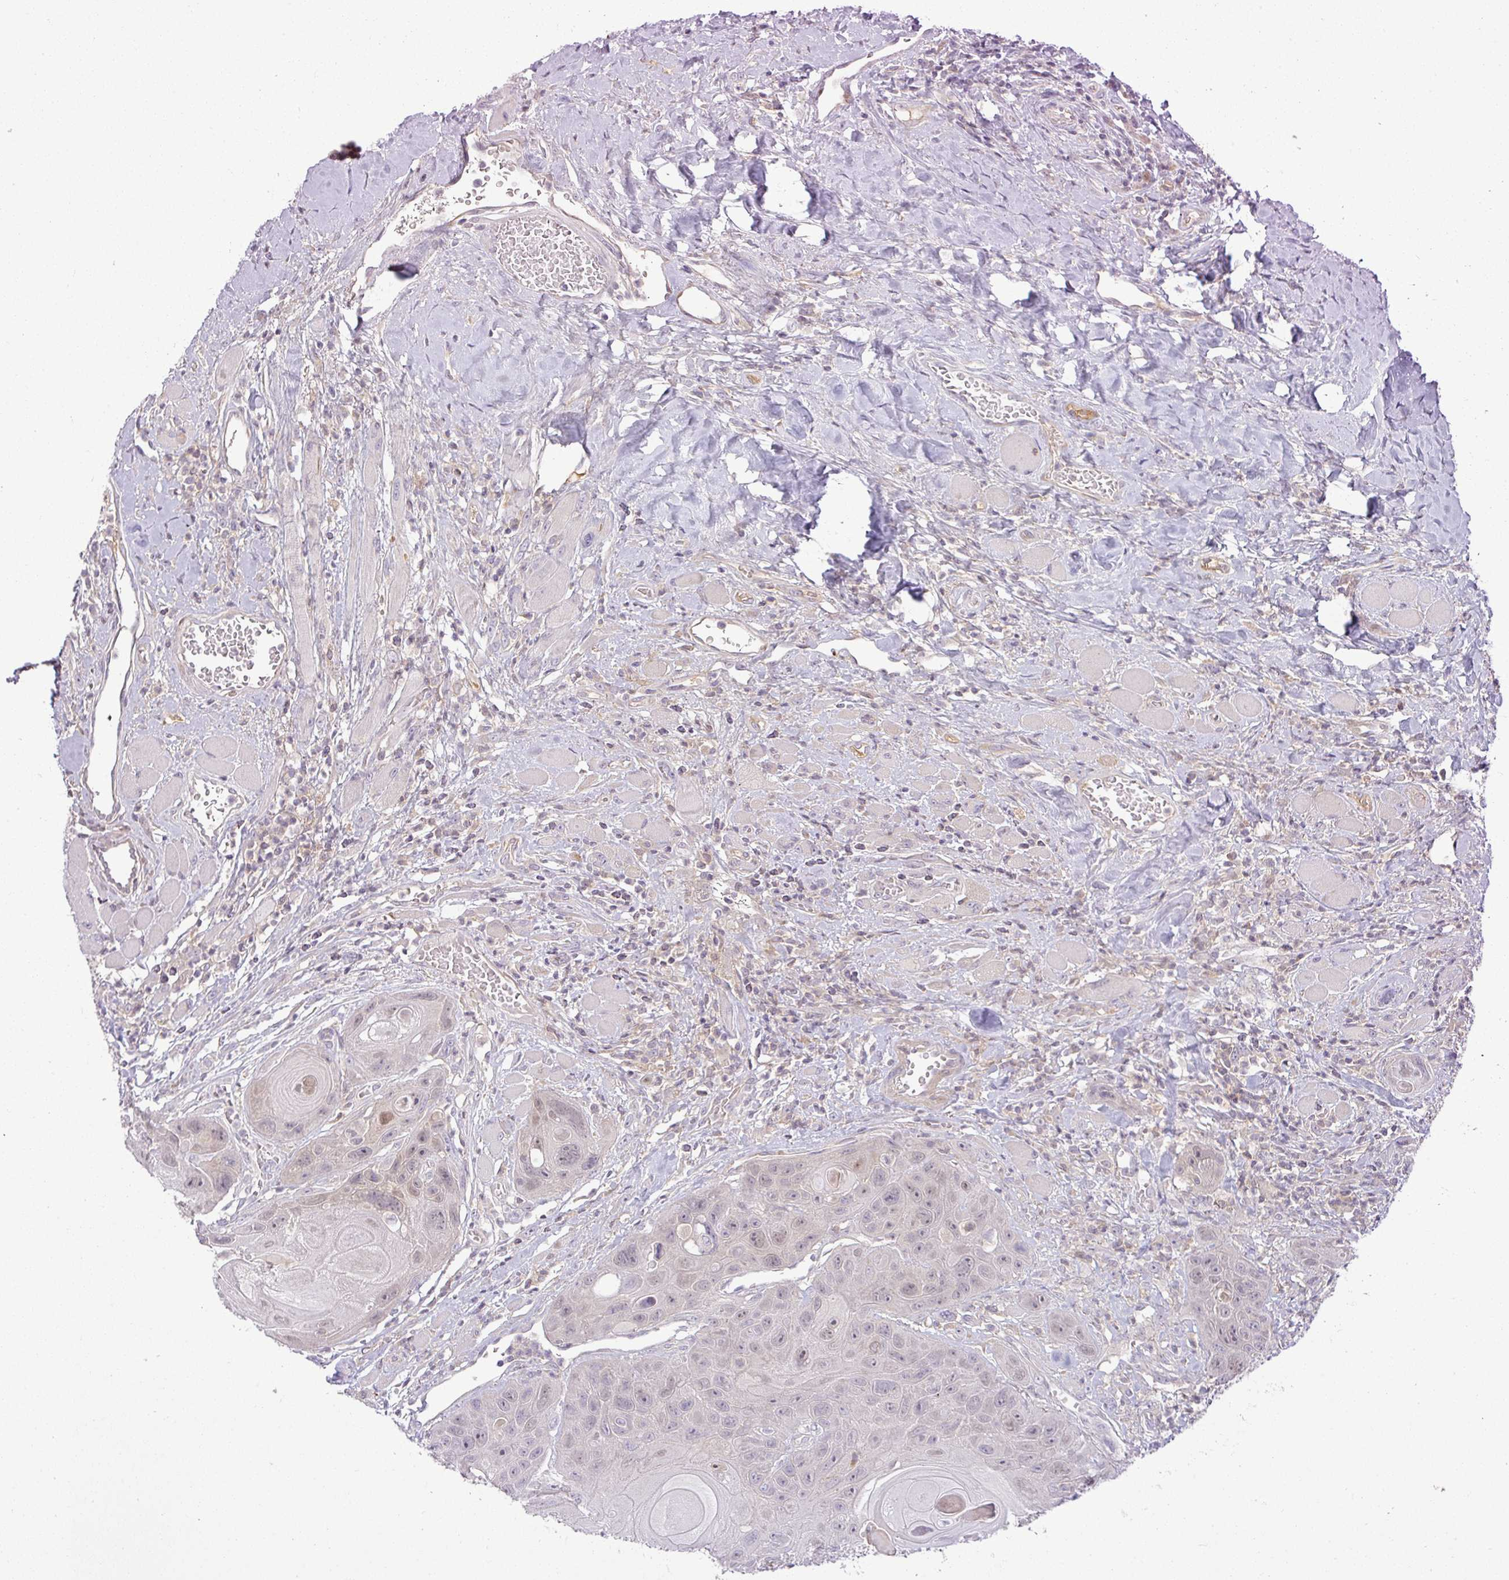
{"staining": {"intensity": "weak", "quantity": "<25%", "location": "nuclear"}, "tissue": "head and neck cancer", "cell_type": "Tumor cells", "image_type": "cancer", "snomed": [{"axis": "morphology", "description": "Squamous cell carcinoma, NOS"}, {"axis": "topography", "description": "Head-Neck"}], "caption": "Tumor cells show no significant protein positivity in head and neck cancer (squamous cell carcinoma).", "gene": "APOM", "patient": {"sex": "female", "age": 59}}